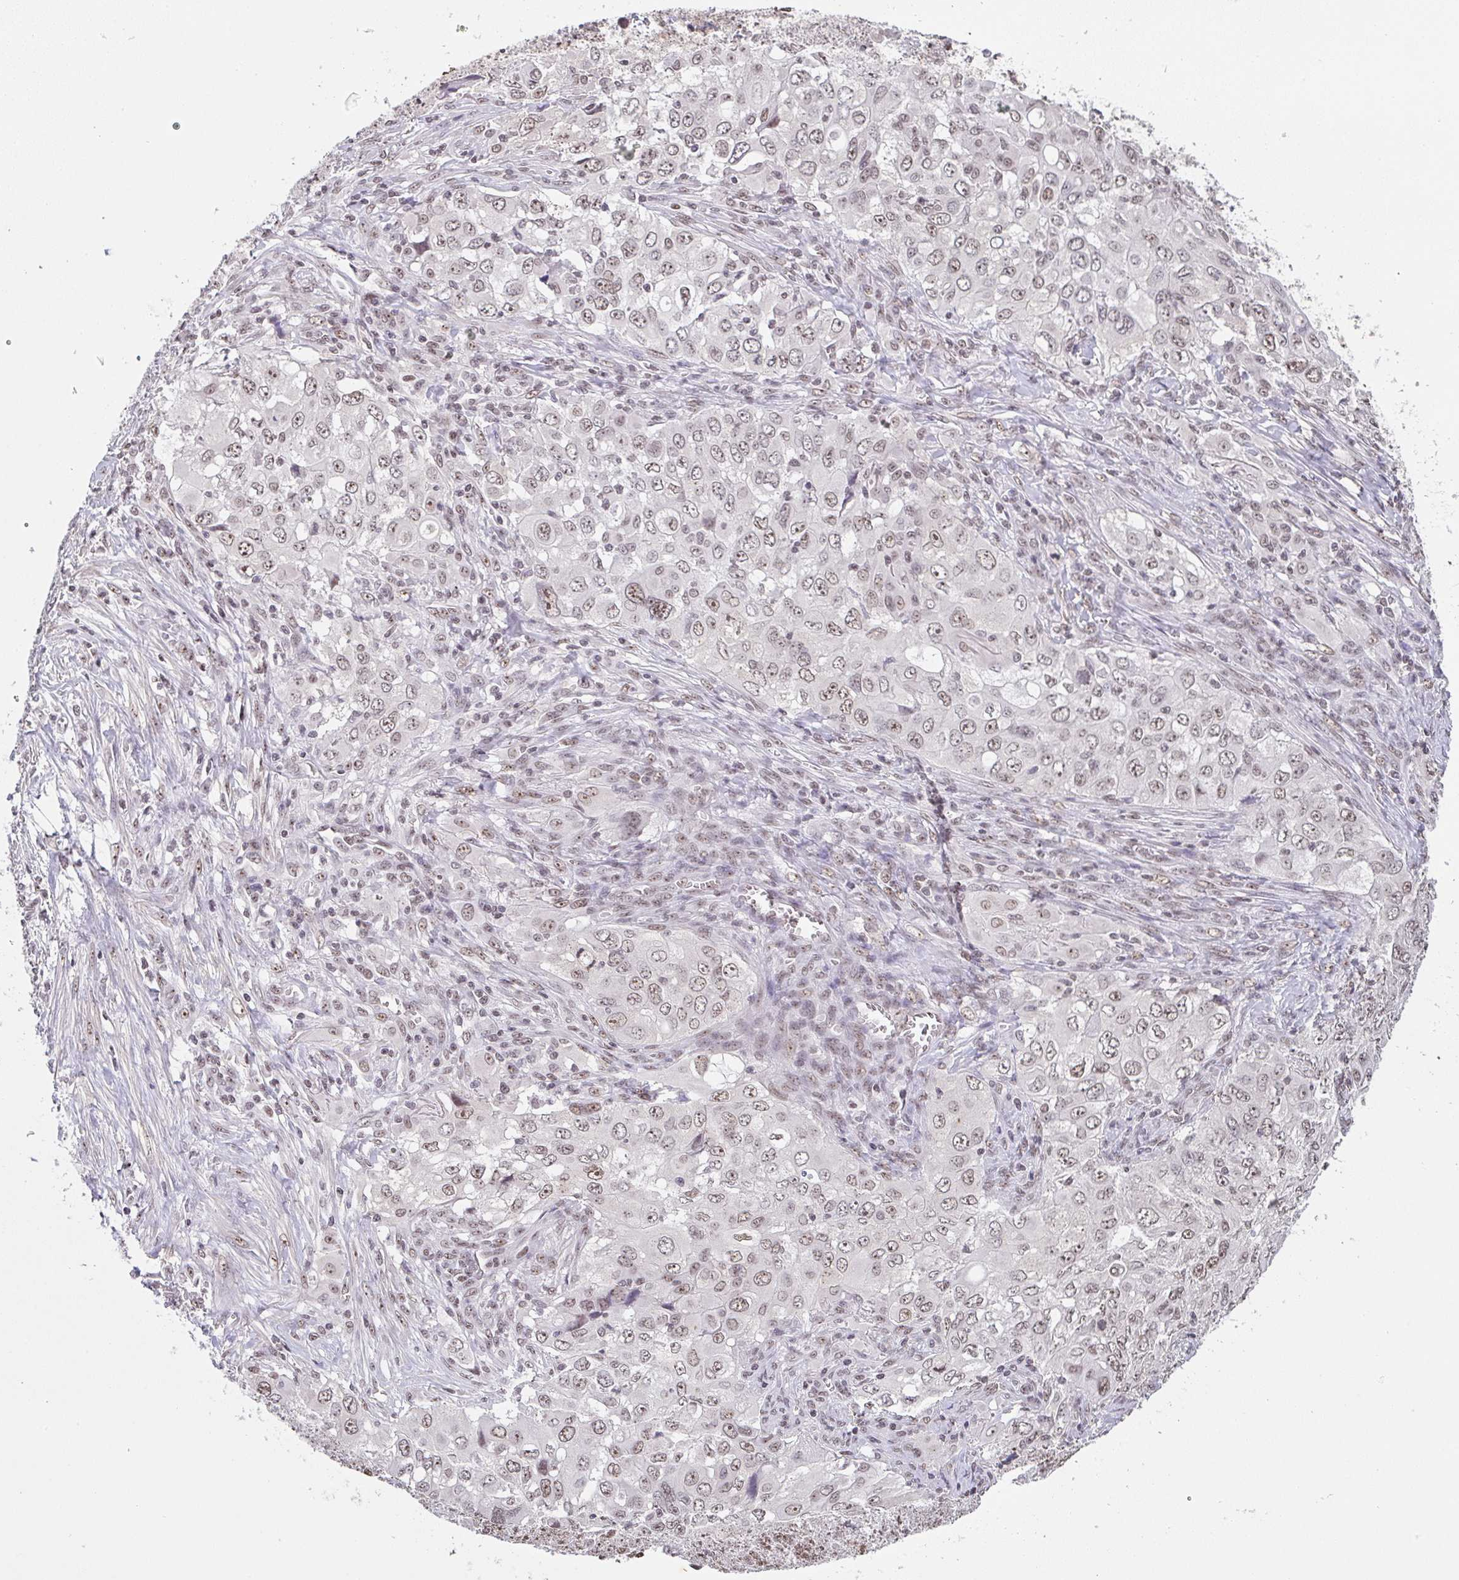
{"staining": {"intensity": "moderate", "quantity": ">75%", "location": "nuclear"}, "tissue": "lung cancer", "cell_type": "Tumor cells", "image_type": "cancer", "snomed": [{"axis": "morphology", "description": "Adenocarcinoma, NOS"}, {"axis": "morphology", "description": "Adenocarcinoma, metastatic, NOS"}, {"axis": "topography", "description": "Lymph node"}, {"axis": "topography", "description": "Lung"}], "caption": "The micrograph exhibits a brown stain indicating the presence of a protein in the nuclear of tumor cells in metastatic adenocarcinoma (lung). (DAB (3,3'-diaminobenzidine) IHC with brightfield microscopy, high magnification).", "gene": "DKC1", "patient": {"sex": "female", "age": 42}}